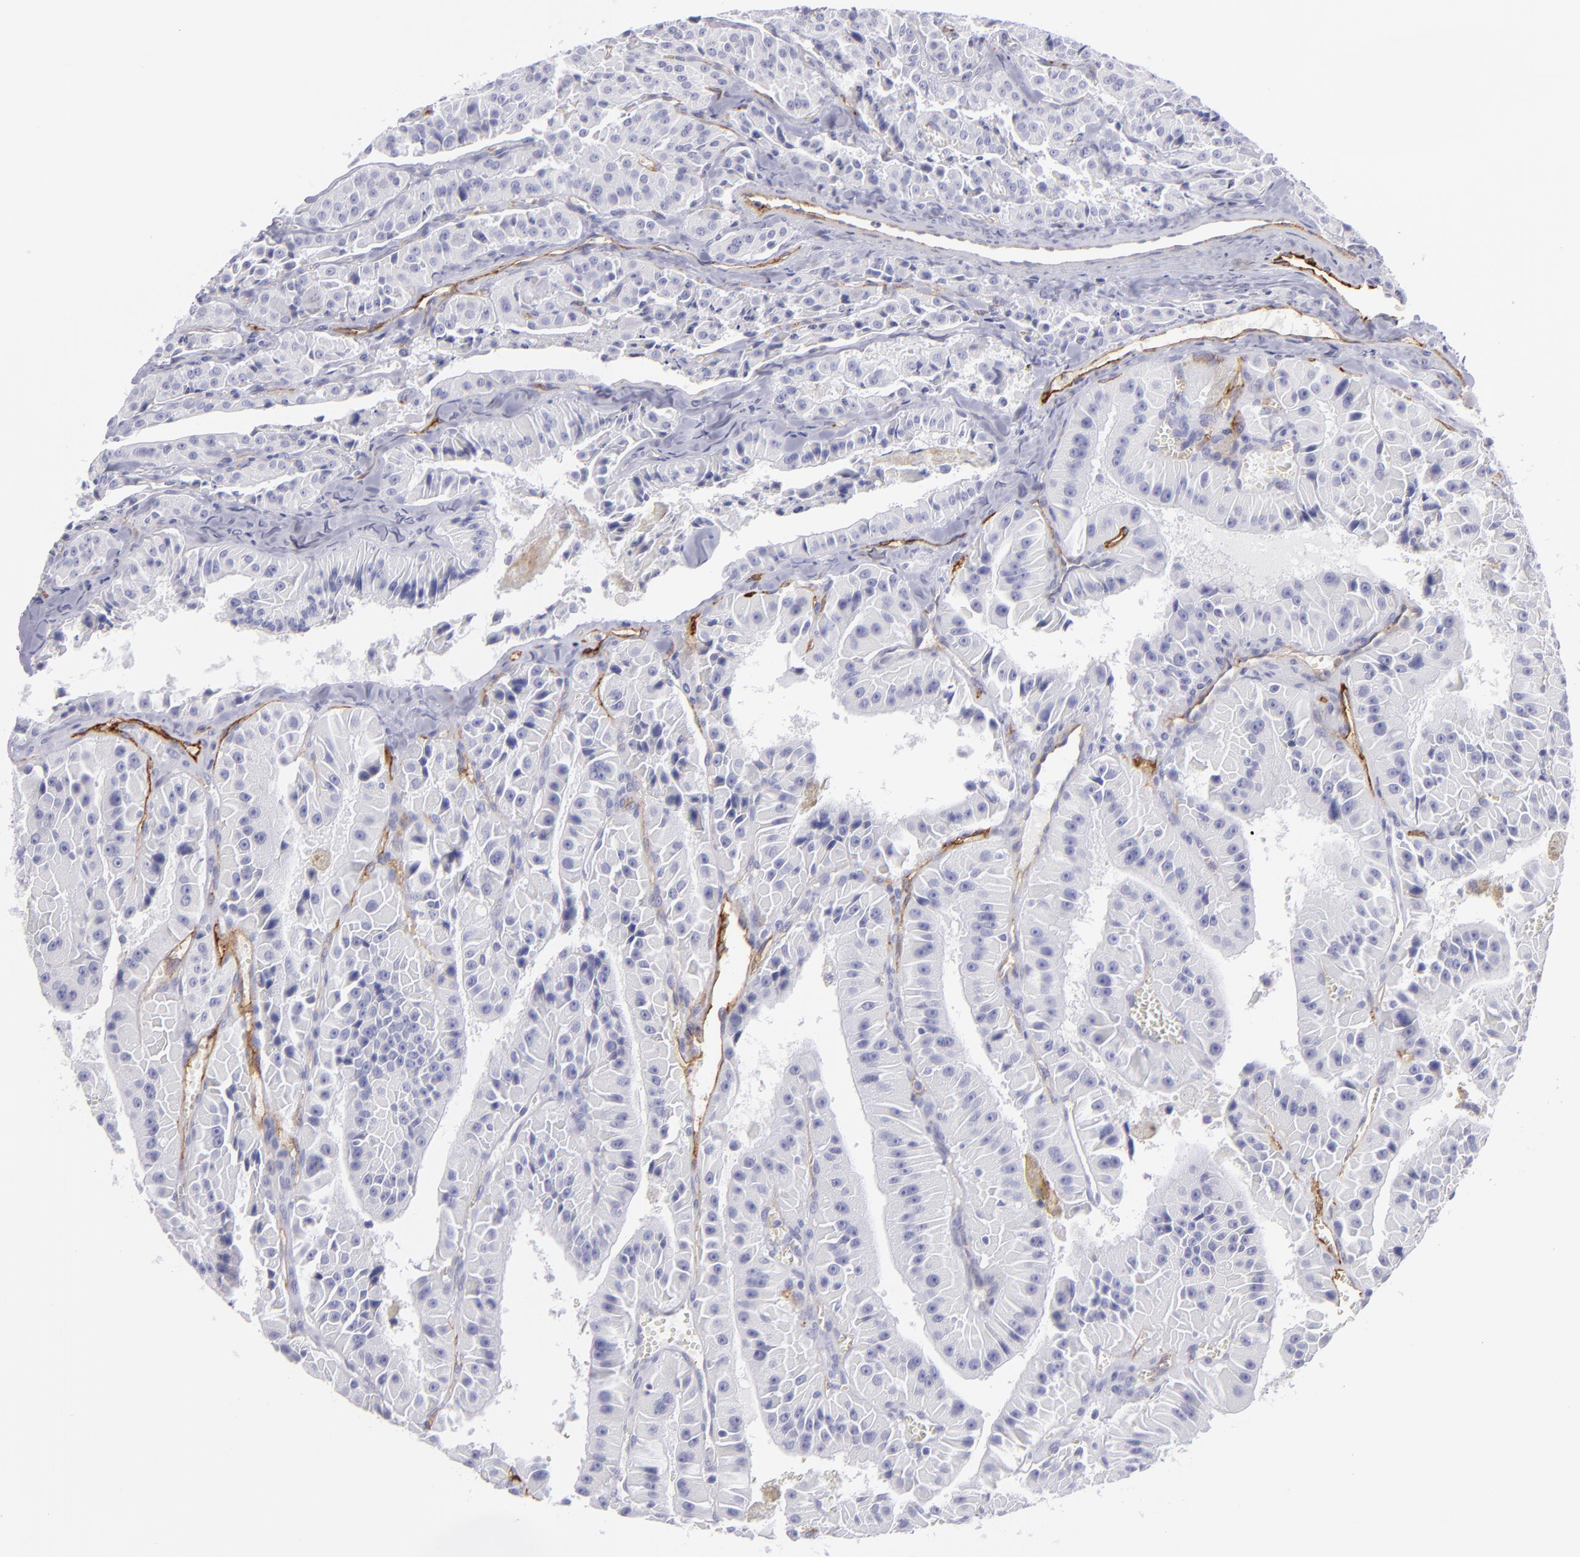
{"staining": {"intensity": "negative", "quantity": "none", "location": "none"}, "tissue": "thyroid cancer", "cell_type": "Tumor cells", "image_type": "cancer", "snomed": [{"axis": "morphology", "description": "Carcinoma, NOS"}, {"axis": "topography", "description": "Thyroid gland"}], "caption": "An IHC photomicrograph of carcinoma (thyroid) is shown. There is no staining in tumor cells of carcinoma (thyroid). (DAB immunohistochemistry with hematoxylin counter stain).", "gene": "THBD", "patient": {"sex": "male", "age": 76}}